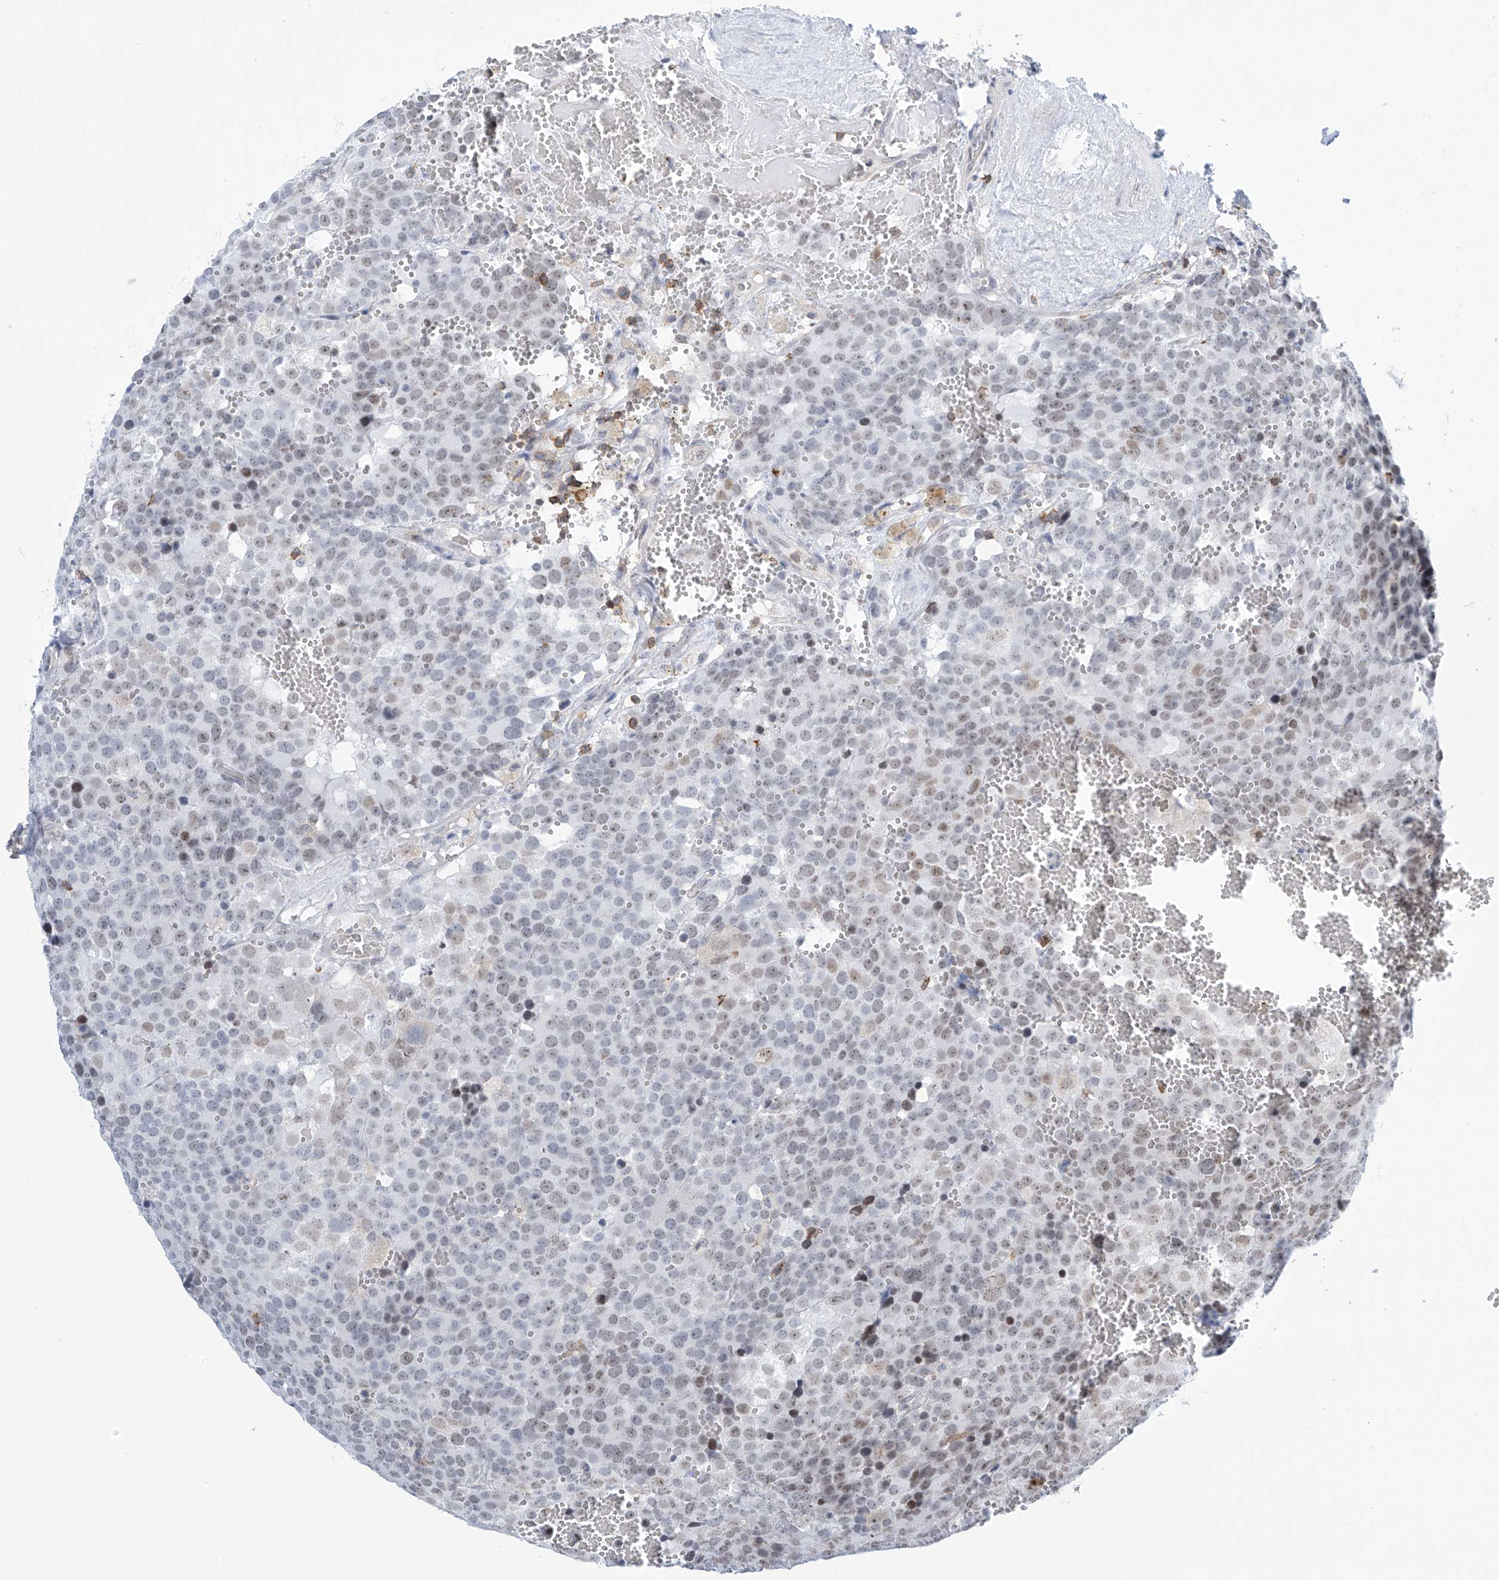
{"staining": {"intensity": "moderate", "quantity": "<25%", "location": "nuclear"}, "tissue": "testis cancer", "cell_type": "Tumor cells", "image_type": "cancer", "snomed": [{"axis": "morphology", "description": "Seminoma, NOS"}, {"axis": "topography", "description": "Testis"}], "caption": "A low amount of moderate nuclear positivity is seen in about <25% of tumor cells in testis cancer (seminoma) tissue. Nuclei are stained in blue.", "gene": "MSL3", "patient": {"sex": "male", "age": 71}}